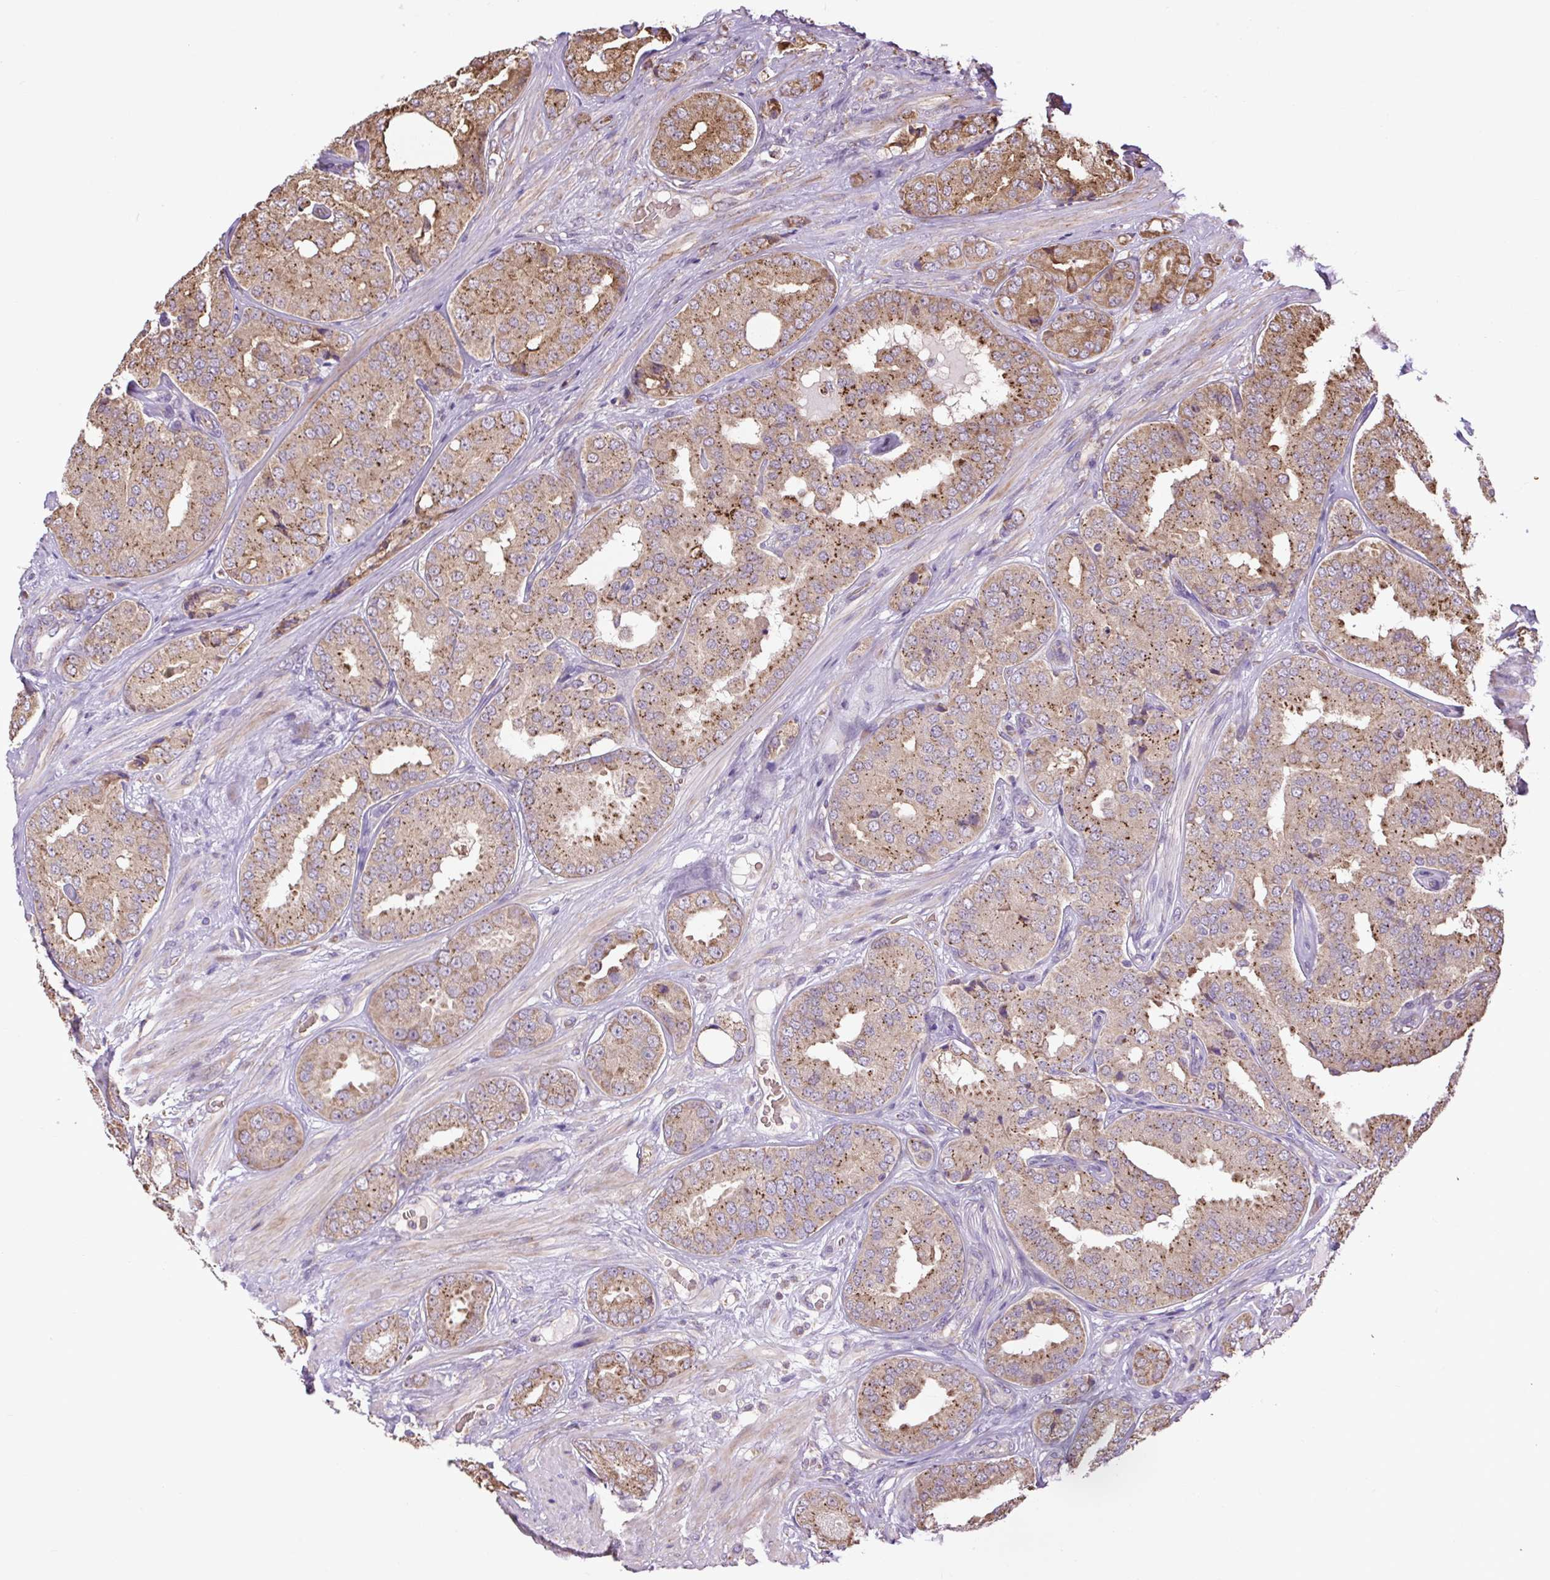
{"staining": {"intensity": "moderate", "quantity": ">75%", "location": "cytoplasmic/membranous"}, "tissue": "prostate cancer", "cell_type": "Tumor cells", "image_type": "cancer", "snomed": [{"axis": "morphology", "description": "Adenocarcinoma, High grade"}, {"axis": "topography", "description": "Prostate"}], "caption": "This micrograph exhibits IHC staining of prostate cancer, with medium moderate cytoplasmic/membranous expression in approximately >75% of tumor cells.", "gene": "PLCG1", "patient": {"sex": "male", "age": 63}}